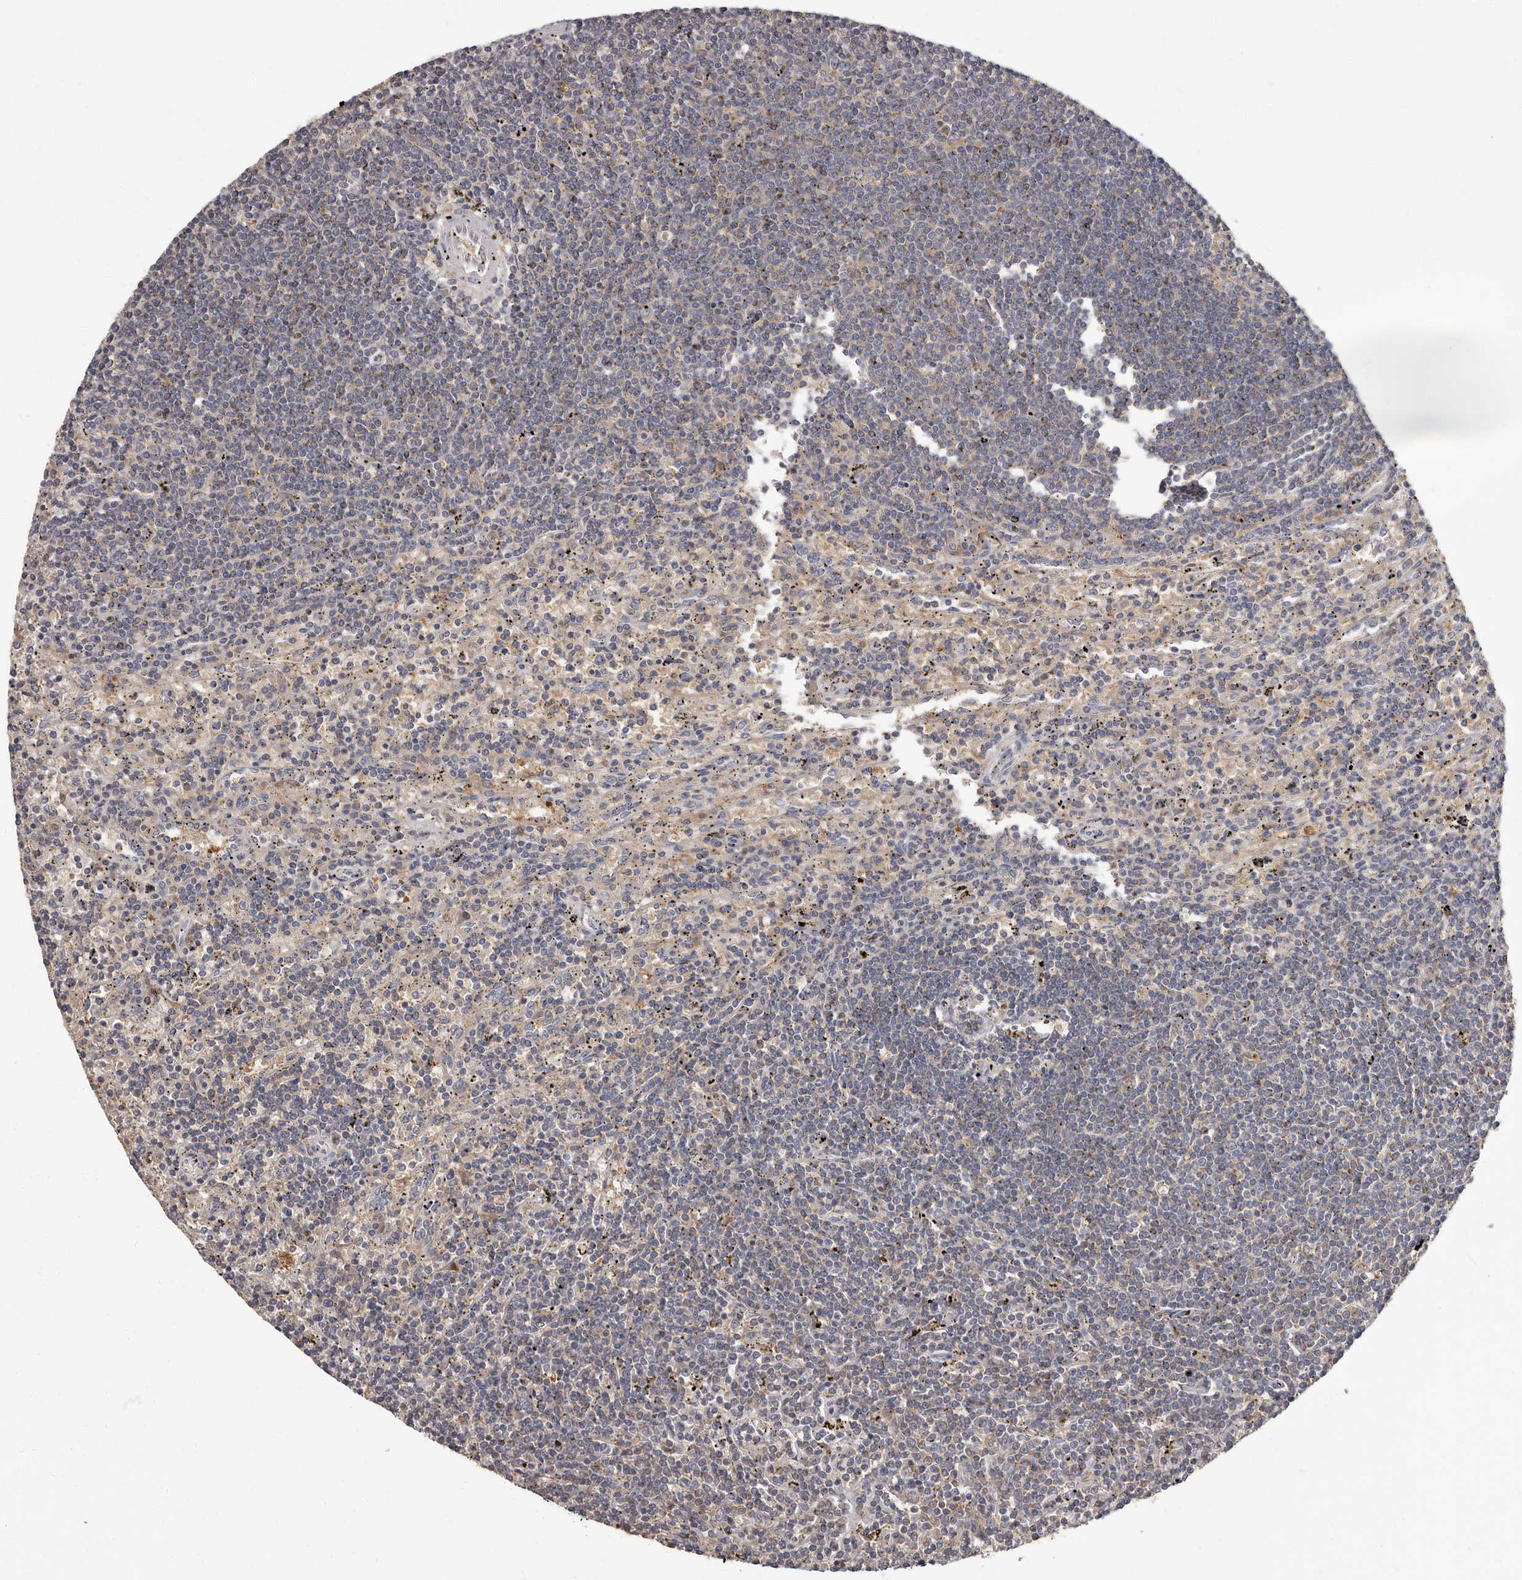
{"staining": {"intensity": "negative", "quantity": "none", "location": "none"}, "tissue": "lymphoma", "cell_type": "Tumor cells", "image_type": "cancer", "snomed": [{"axis": "morphology", "description": "Malignant lymphoma, non-Hodgkin's type, Low grade"}, {"axis": "topography", "description": "Spleen"}], "caption": "Tumor cells are negative for protein expression in human lymphoma.", "gene": "APEH", "patient": {"sex": "male", "age": 76}}